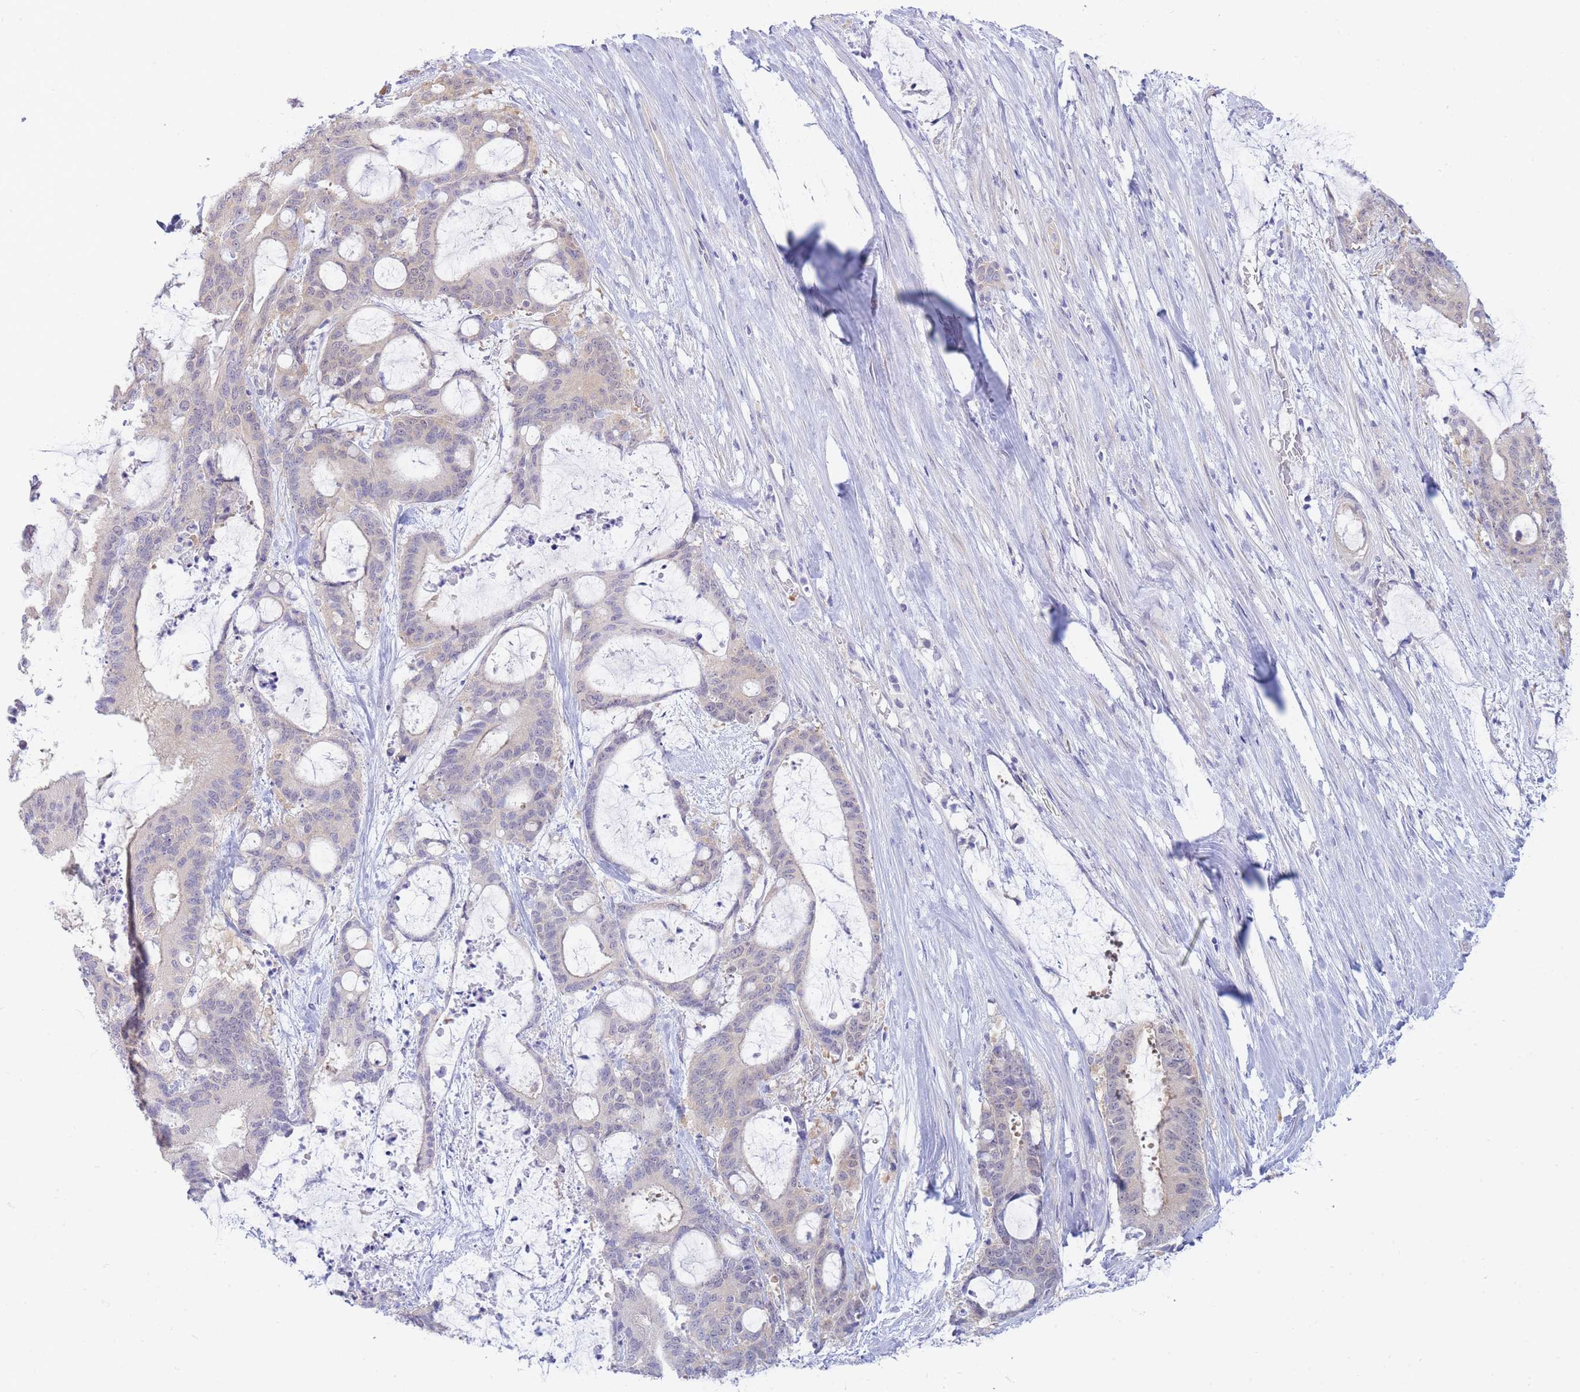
{"staining": {"intensity": "weak", "quantity": "<25%", "location": "cytoplasmic/membranous"}, "tissue": "liver cancer", "cell_type": "Tumor cells", "image_type": "cancer", "snomed": [{"axis": "morphology", "description": "Normal tissue, NOS"}, {"axis": "morphology", "description": "Cholangiocarcinoma"}, {"axis": "topography", "description": "Liver"}, {"axis": "topography", "description": "Peripheral nerve tissue"}], "caption": "This is an IHC photomicrograph of human liver cholangiocarcinoma. There is no positivity in tumor cells.", "gene": "SUGT1", "patient": {"sex": "female", "age": 73}}